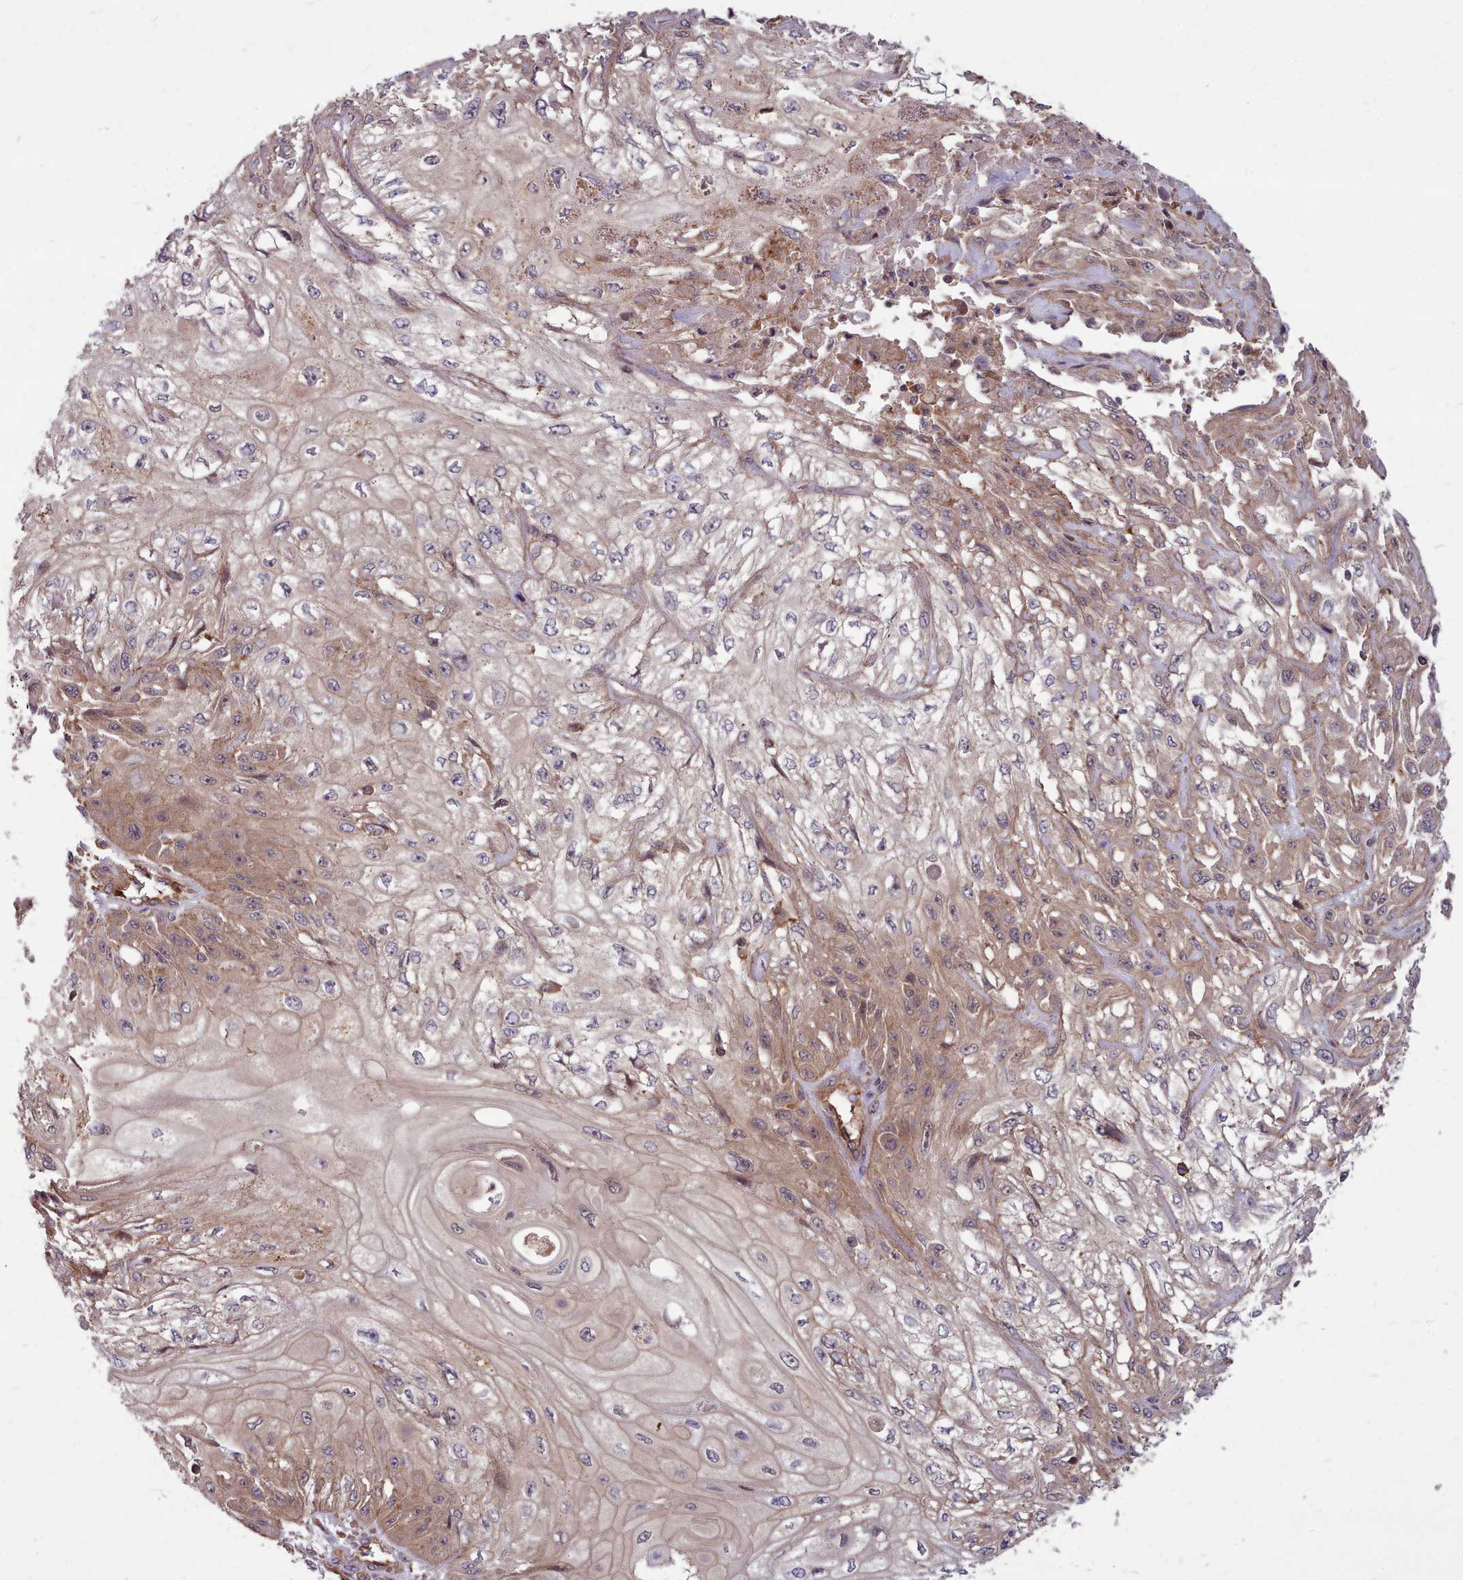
{"staining": {"intensity": "moderate", "quantity": "25%-75%", "location": "cytoplasmic/membranous"}, "tissue": "skin cancer", "cell_type": "Tumor cells", "image_type": "cancer", "snomed": [{"axis": "morphology", "description": "Squamous cell carcinoma, NOS"}, {"axis": "morphology", "description": "Squamous cell carcinoma, metastatic, NOS"}, {"axis": "topography", "description": "Skin"}, {"axis": "topography", "description": "Lymph node"}], "caption": "Human skin metastatic squamous cell carcinoma stained with a brown dye displays moderate cytoplasmic/membranous positive expression in about 25%-75% of tumor cells.", "gene": "STUB1", "patient": {"sex": "male", "age": 75}}